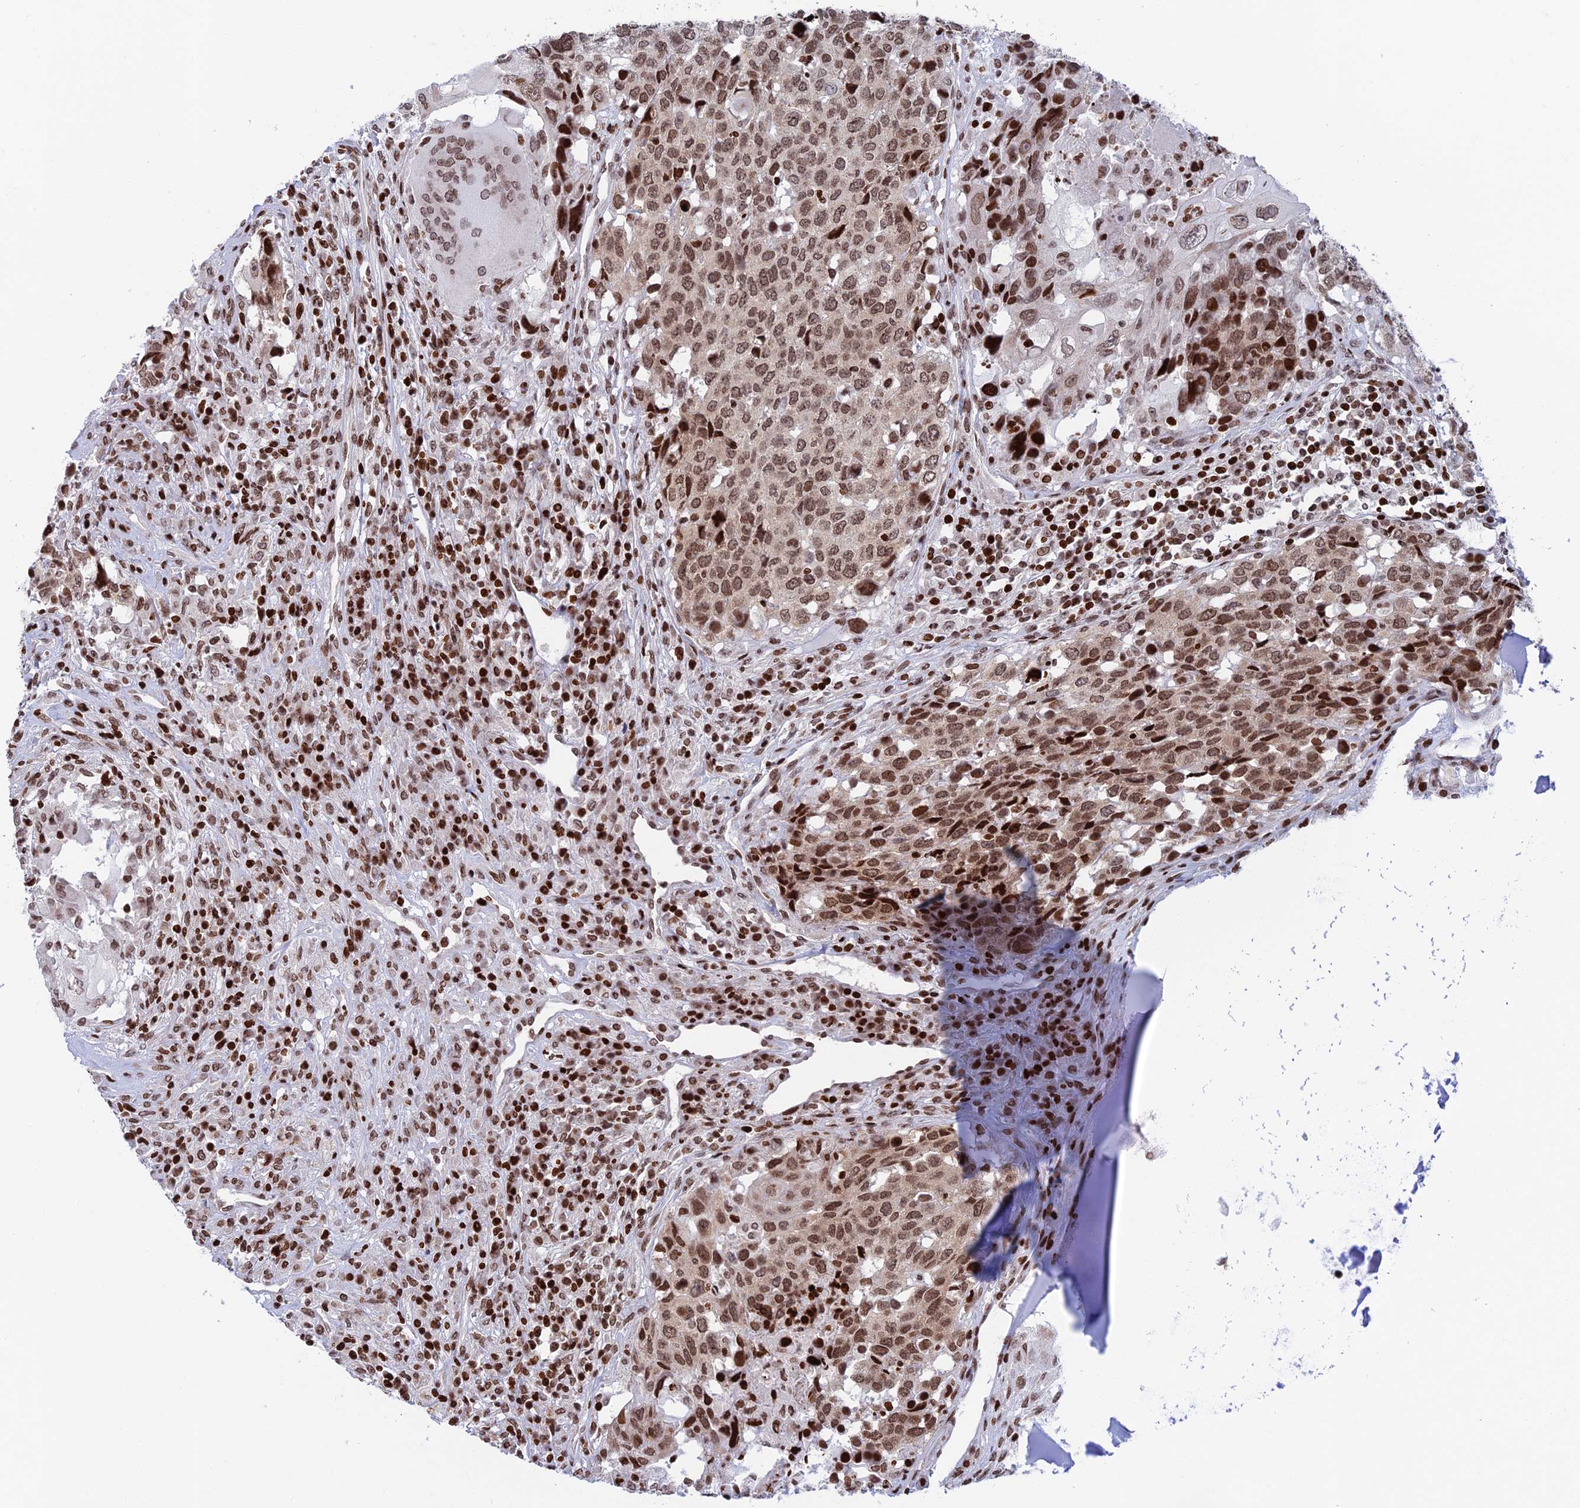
{"staining": {"intensity": "moderate", "quantity": ">75%", "location": "nuclear"}, "tissue": "head and neck cancer", "cell_type": "Tumor cells", "image_type": "cancer", "snomed": [{"axis": "morphology", "description": "Squamous cell carcinoma, NOS"}, {"axis": "topography", "description": "Head-Neck"}], "caption": "This image demonstrates IHC staining of squamous cell carcinoma (head and neck), with medium moderate nuclear positivity in approximately >75% of tumor cells.", "gene": "RPAP1", "patient": {"sex": "male", "age": 66}}